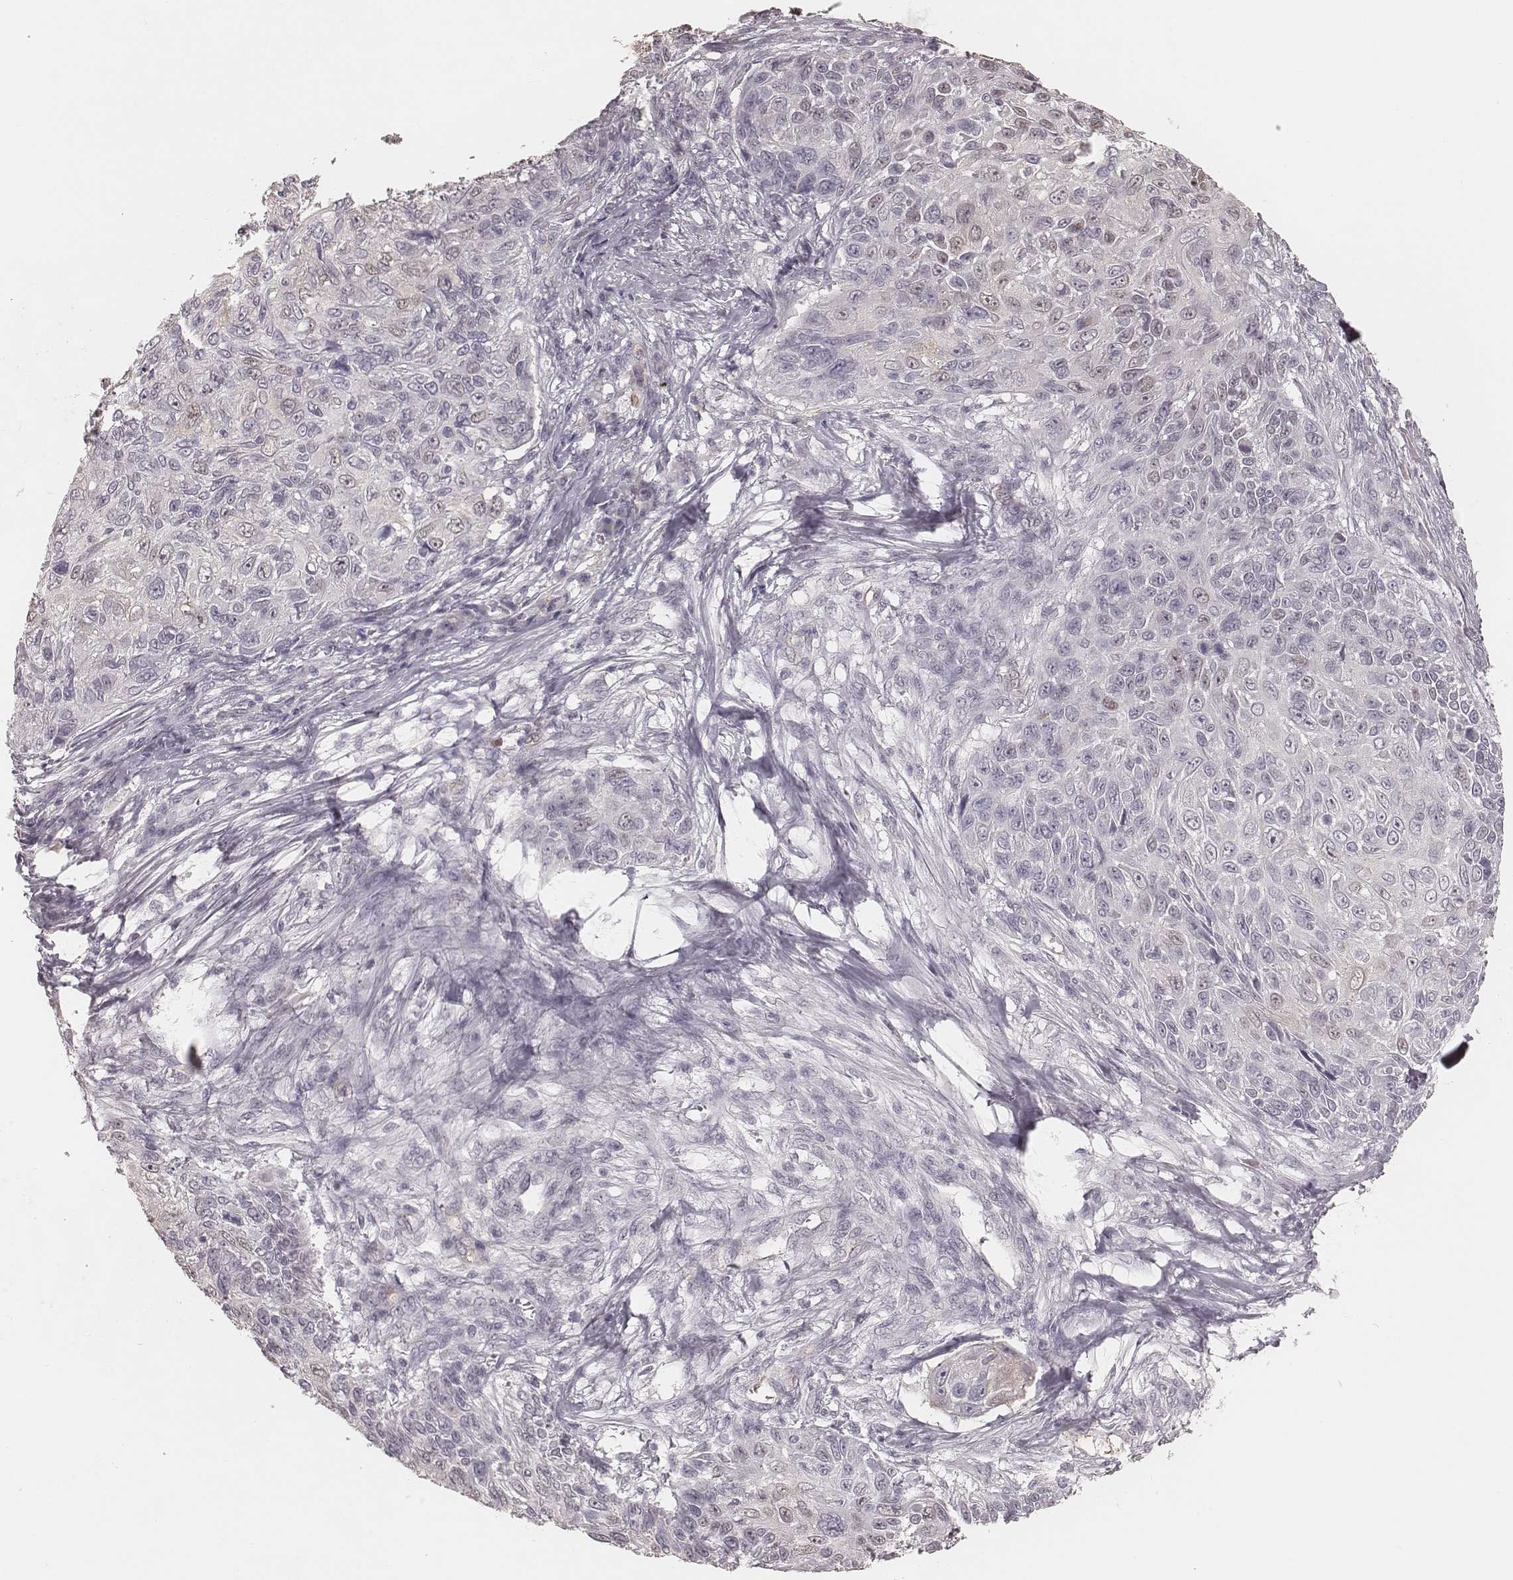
{"staining": {"intensity": "weak", "quantity": "<25%", "location": "nuclear"}, "tissue": "skin cancer", "cell_type": "Tumor cells", "image_type": "cancer", "snomed": [{"axis": "morphology", "description": "Squamous cell carcinoma, NOS"}, {"axis": "topography", "description": "Skin"}], "caption": "Histopathology image shows no protein staining in tumor cells of skin squamous cell carcinoma tissue. (Brightfield microscopy of DAB (3,3'-diaminobenzidine) immunohistochemistry at high magnification).", "gene": "KITLG", "patient": {"sex": "male", "age": 92}}